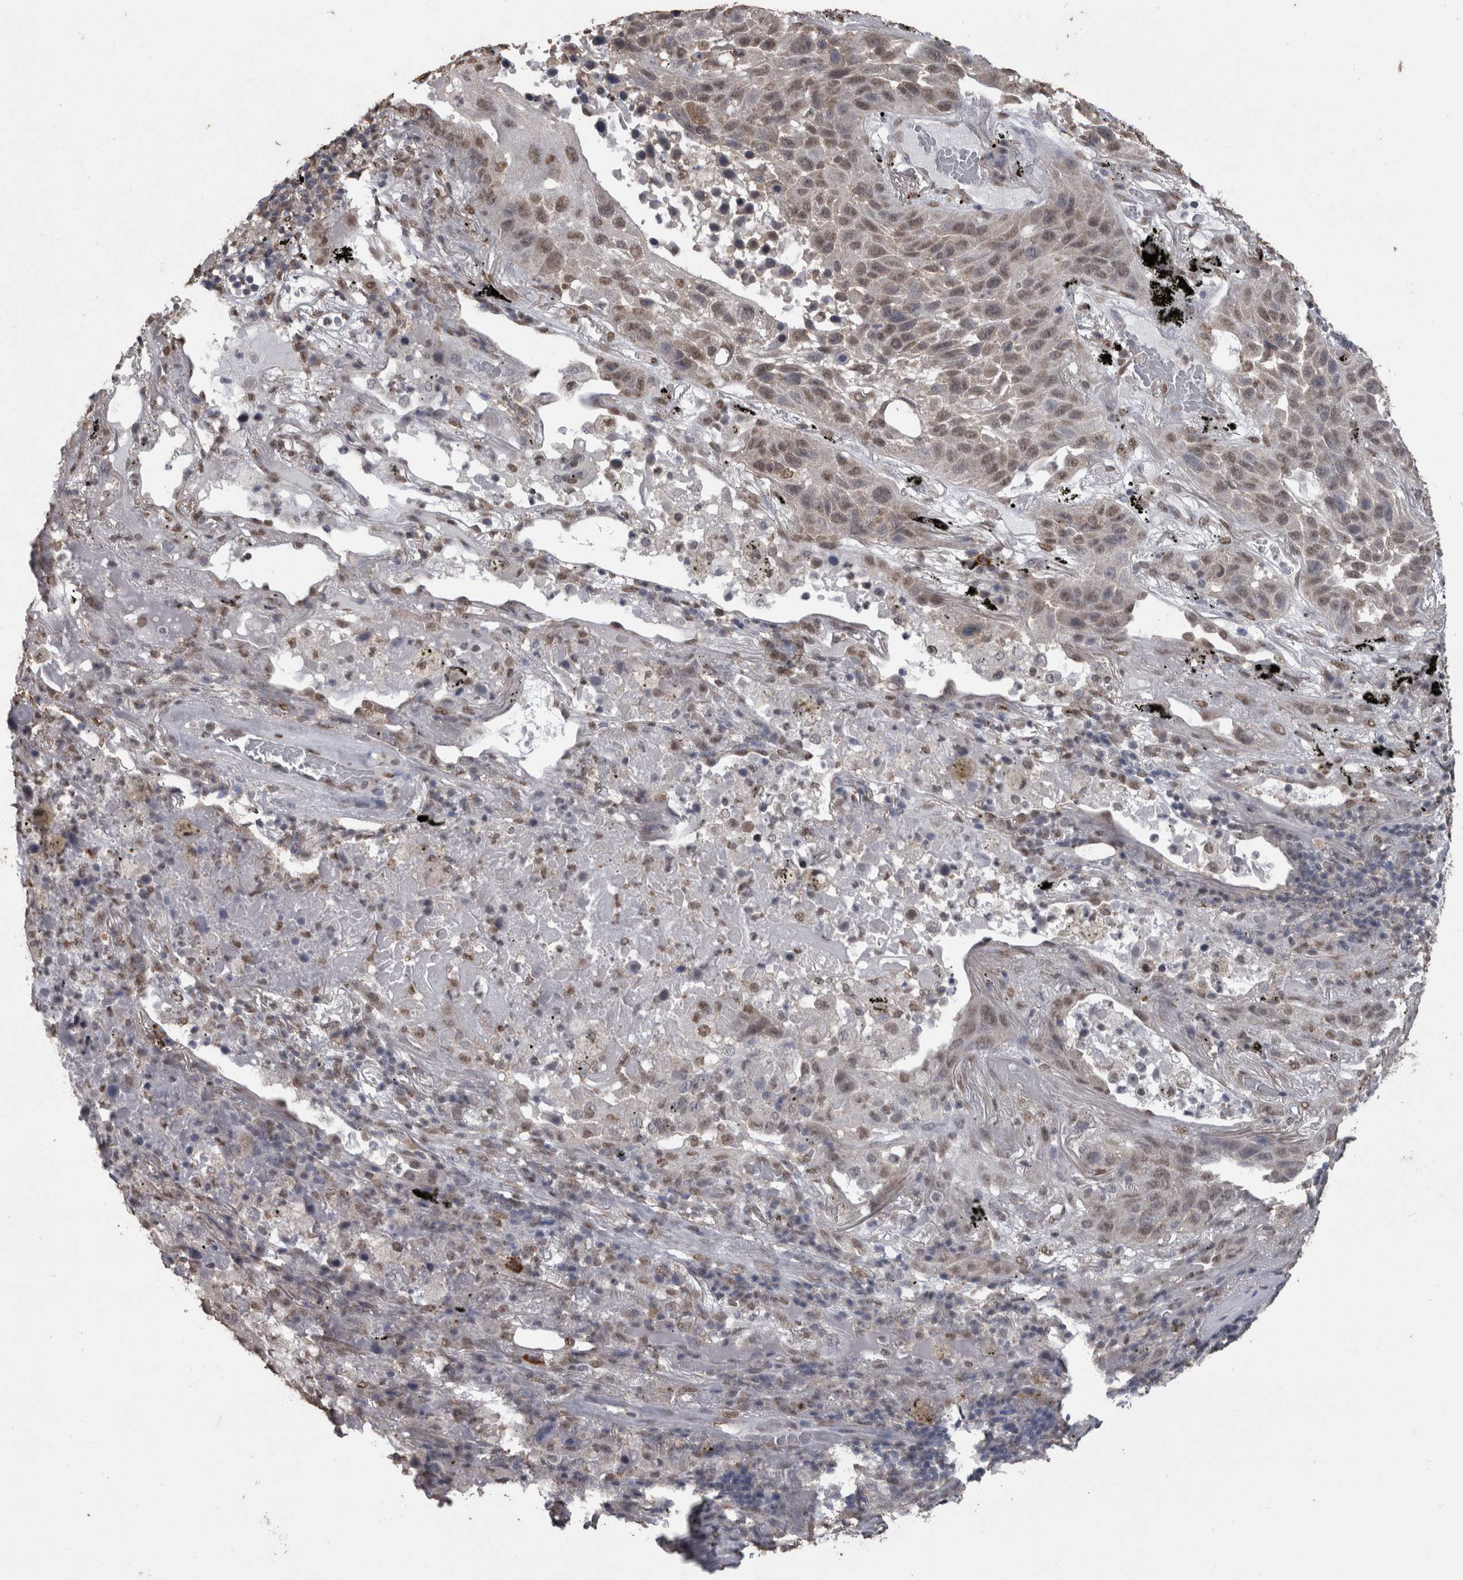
{"staining": {"intensity": "weak", "quantity": ">75%", "location": "nuclear"}, "tissue": "lung cancer", "cell_type": "Tumor cells", "image_type": "cancer", "snomed": [{"axis": "morphology", "description": "Squamous cell carcinoma, NOS"}, {"axis": "topography", "description": "Lung"}], "caption": "An image showing weak nuclear staining in about >75% of tumor cells in lung cancer (squamous cell carcinoma), as visualized by brown immunohistochemical staining.", "gene": "SMAD7", "patient": {"sex": "male", "age": 57}}